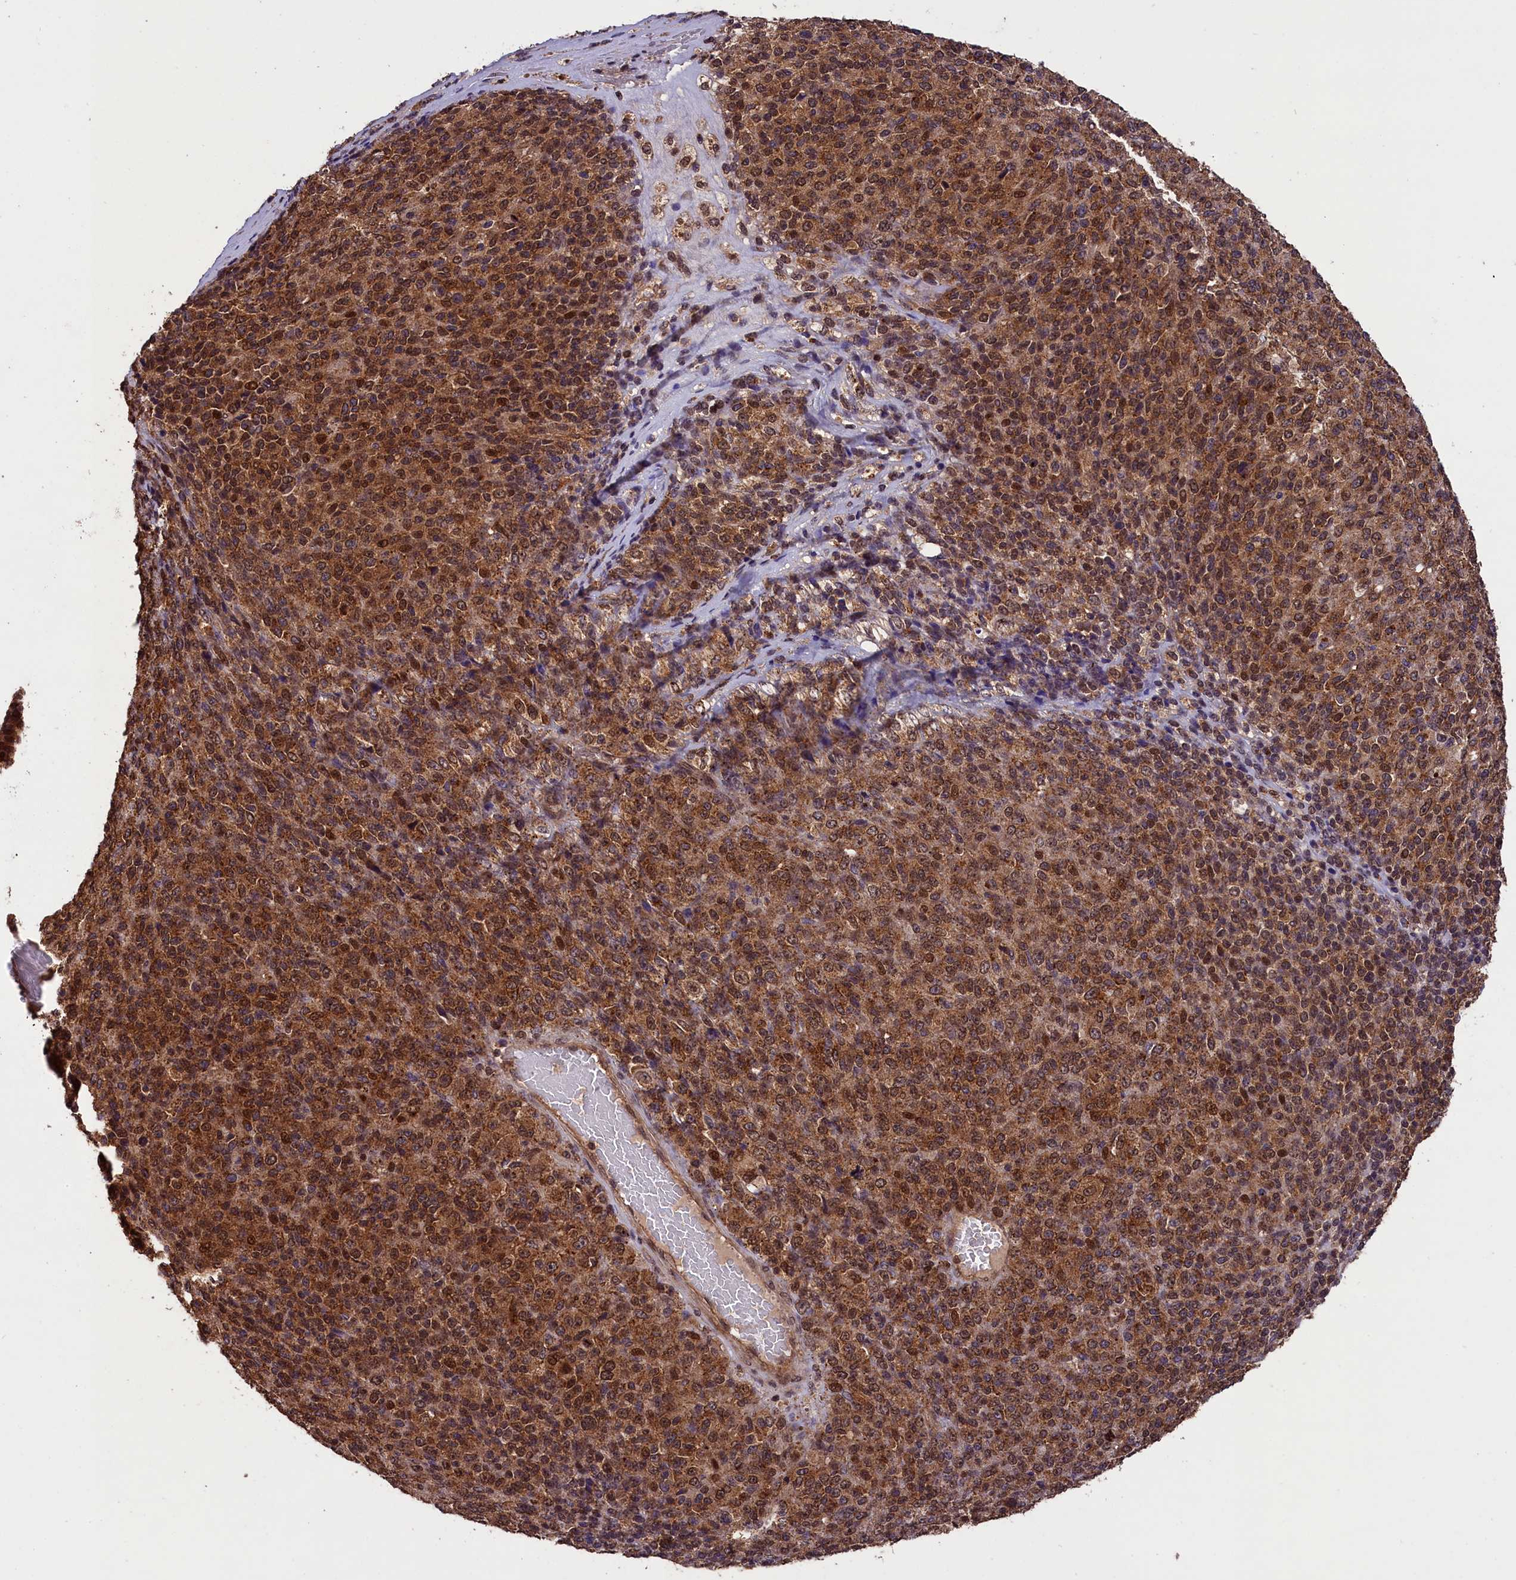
{"staining": {"intensity": "strong", "quantity": ">75%", "location": "cytoplasmic/membranous,nuclear"}, "tissue": "melanoma", "cell_type": "Tumor cells", "image_type": "cancer", "snomed": [{"axis": "morphology", "description": "Malignant melanoma, Metastatic site"}, {"axis": "topography", "description": "Brain"}], "caption": "IHC (DAB (3,3'-diaminobenzidine)) staining of human melanoma exhibits strong cytoplasmic/membranous and nuclear protein expression in about >75% of tumor cells. The protein of interest is stained brown, and the nuclei are stained in blue (DAB (3,3'-diaminobenzidine) IHC with brightfield microscopy, high magnification).", "gene": "IST1", "patient": {"sex": "female", "age": 56}}